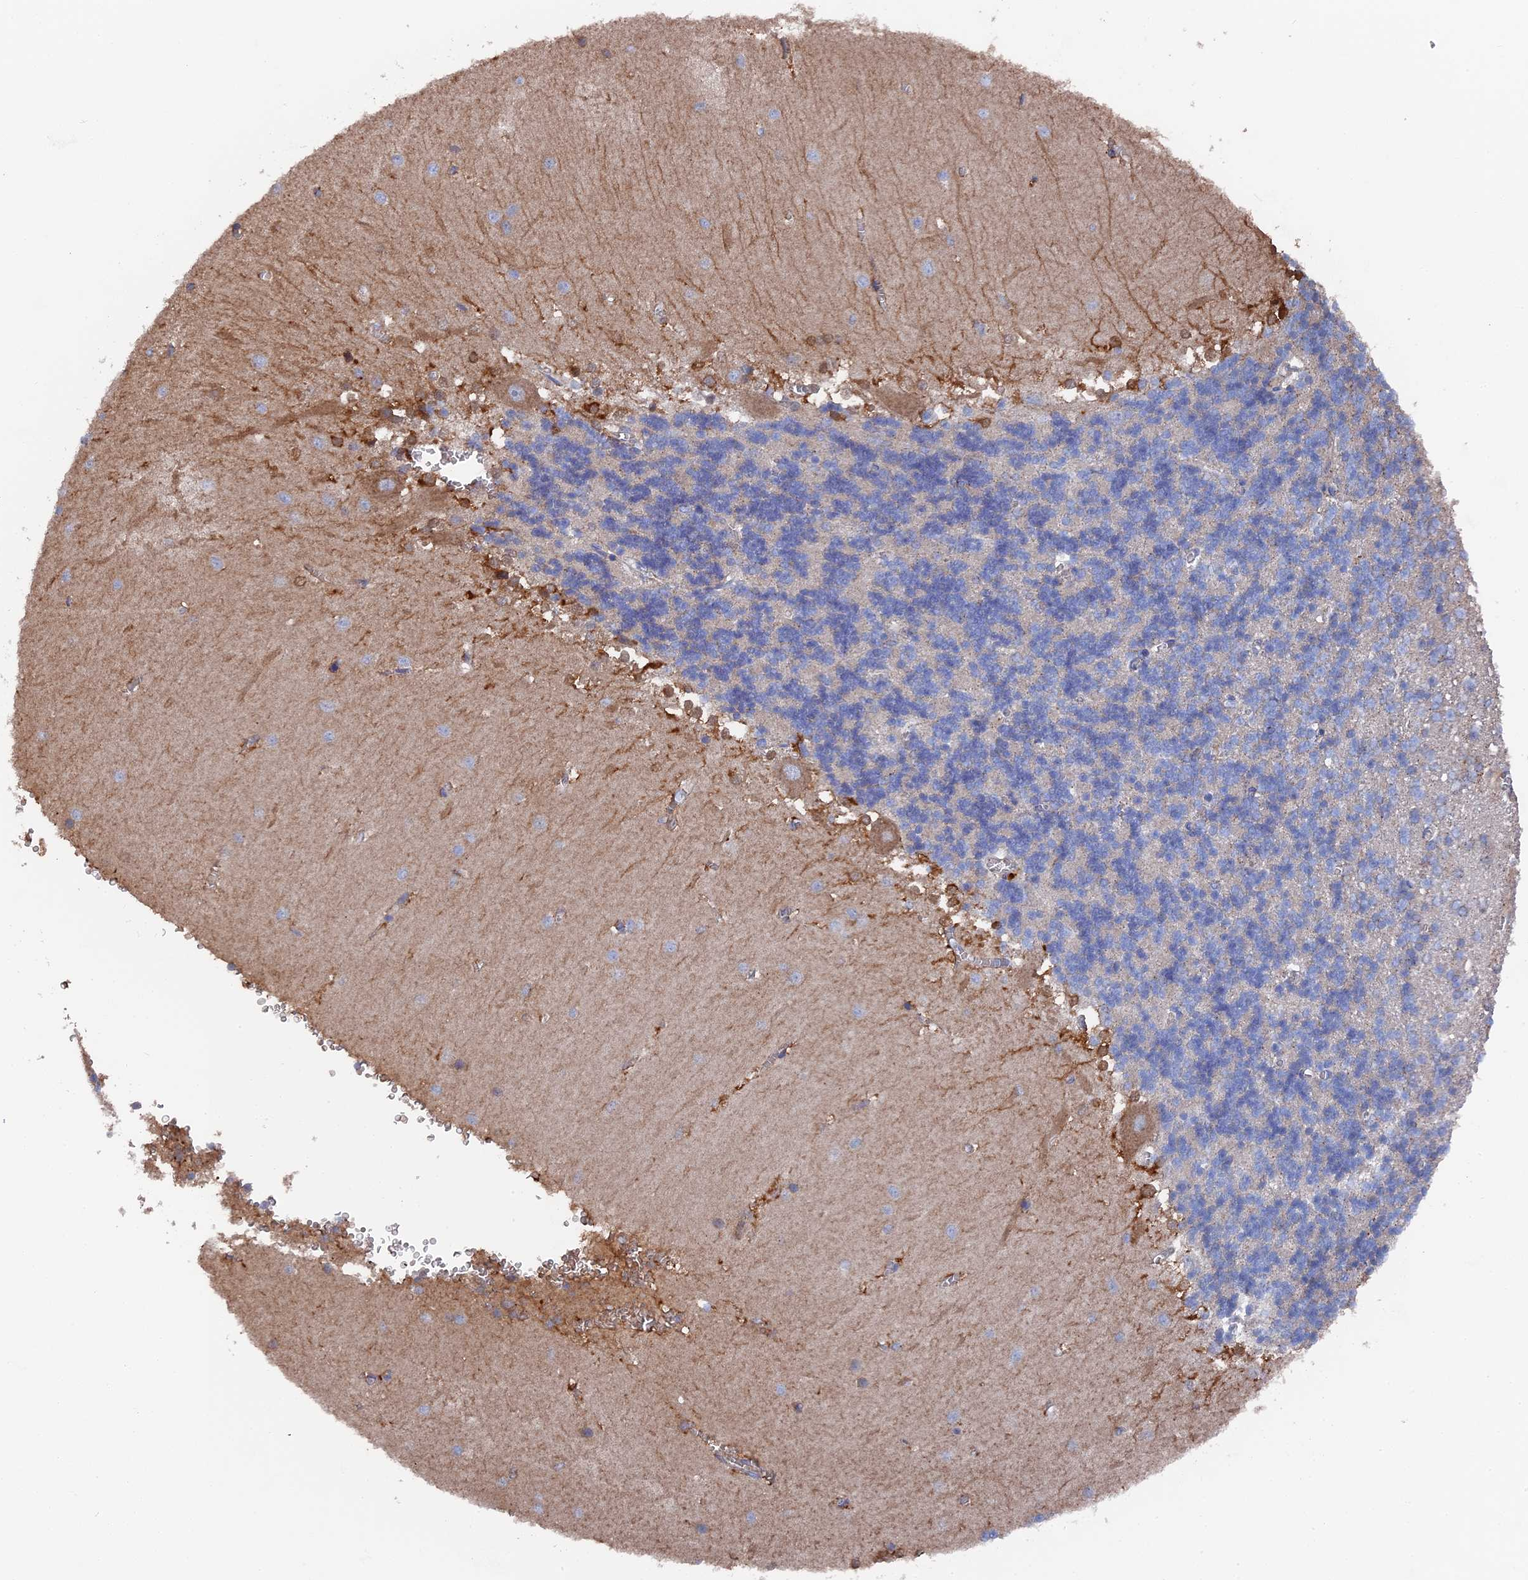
{"staining": {"intensity": "negative", "quantity": "none", "location": "none"}, "tissue": "cerebellum", "cell_type": "Cells in granular layer", "image_type": "normal", "snomed": [{"axis": "morphology", "description": "Normal tissue, NOS"}, {"axis": "topography", "description": "Cerebellum"}], "caption": "Immunohistochemical staining of unremarkable cerebellum reveals no significant expression in cells in granular layer.", "gene": "SMG9", "patient": {"sex": "male", "age": 37}}